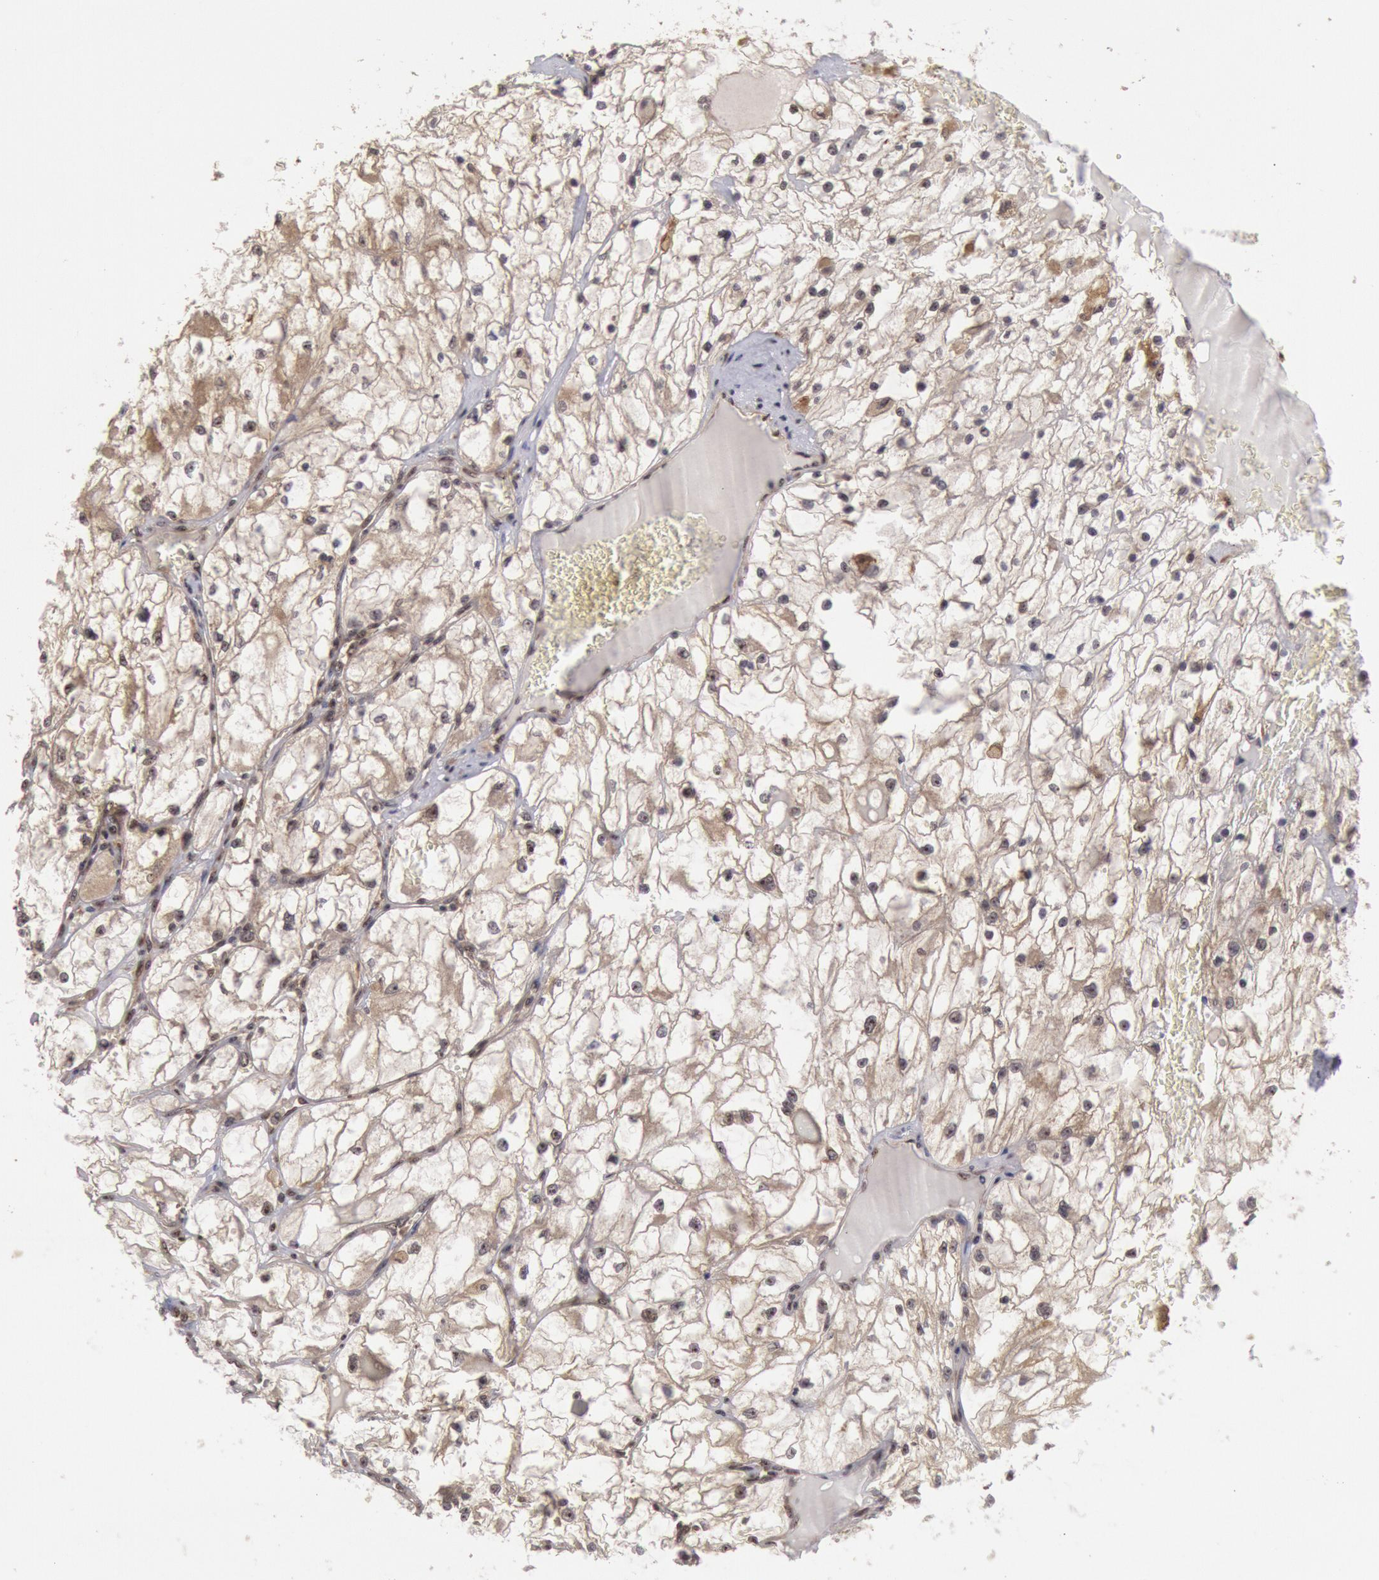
{"staining": {"intensity": "weak", "quantity": "<25%", "location": "cytoplasmic/membranous"}, "tissue": "renal cancer", "cell_type": "Tumor cells", "image_type": "cancer", "snomed": [{"axis": "morphology", "description": "Adenocarcinoma, NOS"}, {"axis": "topography", "description": "Kidney"}], "caption": "Immunohistochemistry (IHC) of human renal cancer (adenocarcinoma) exhibits no staining in tumor cells. Nuclei are stained in blue.", "gene": "STX17", "patient": {"sex": "male", "age": 61}}